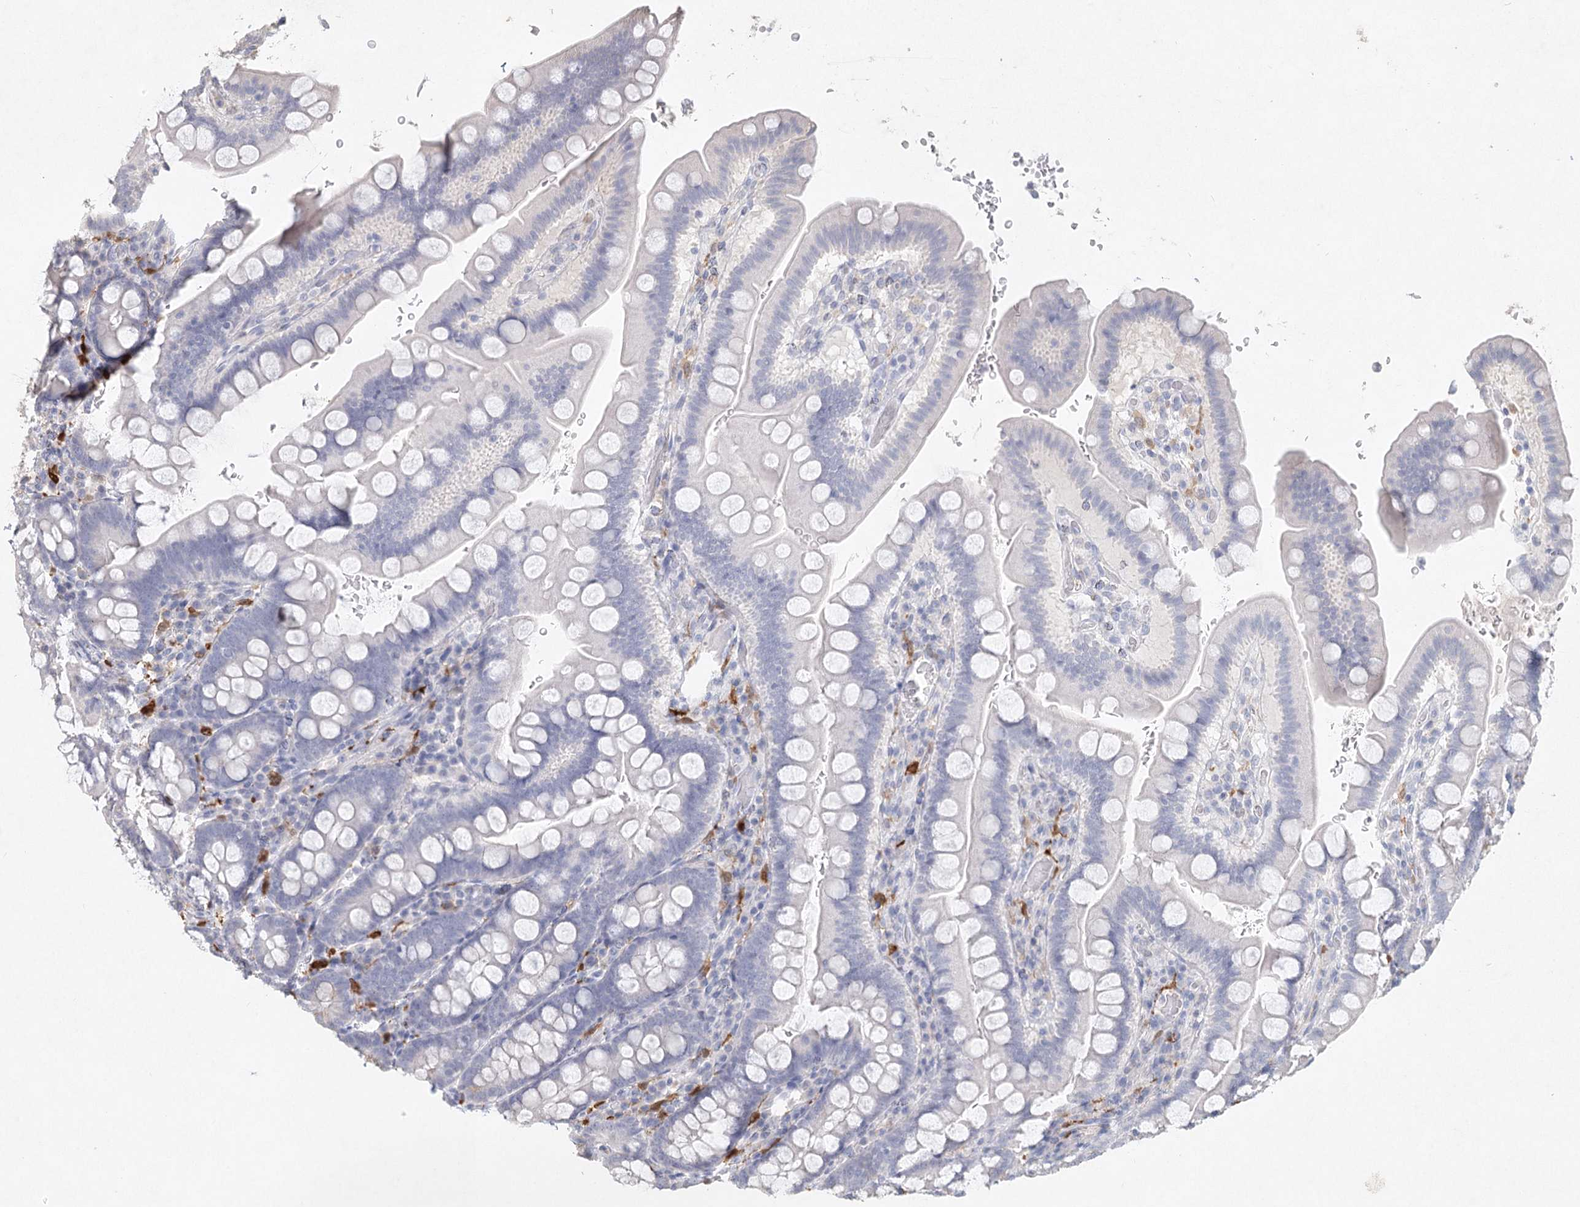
{"staining": {"intensity": "negative", "quantity": "none", "location": "none"}, "tissue": "small intestine", "cell_type": "Glandular cells", "image_type": "normal", "snomed": [{"axis": "morphology", "description": "Normal tissue, NOS"}, {"axis": "topography", "description": "Stomach, upper"}, {"axis": "topography", "description": "Stomach, lower"}, {"axis": "topography", "description": "Small intestine"}], "caption": "High magnification brightfield microscopy of unremarkable small intestine stained with DAB (3,3'-diaminobenzidine) (brown) and counterstained with hematoxylin (blue): glandular cells show no significant expression. (Brightfield microscopy of DAB (3,3'-diaminobenzidine) immunohistochemistry at high magnification).", "gene": "ARSI", "patient": {"sex": "male", "age": 68}}